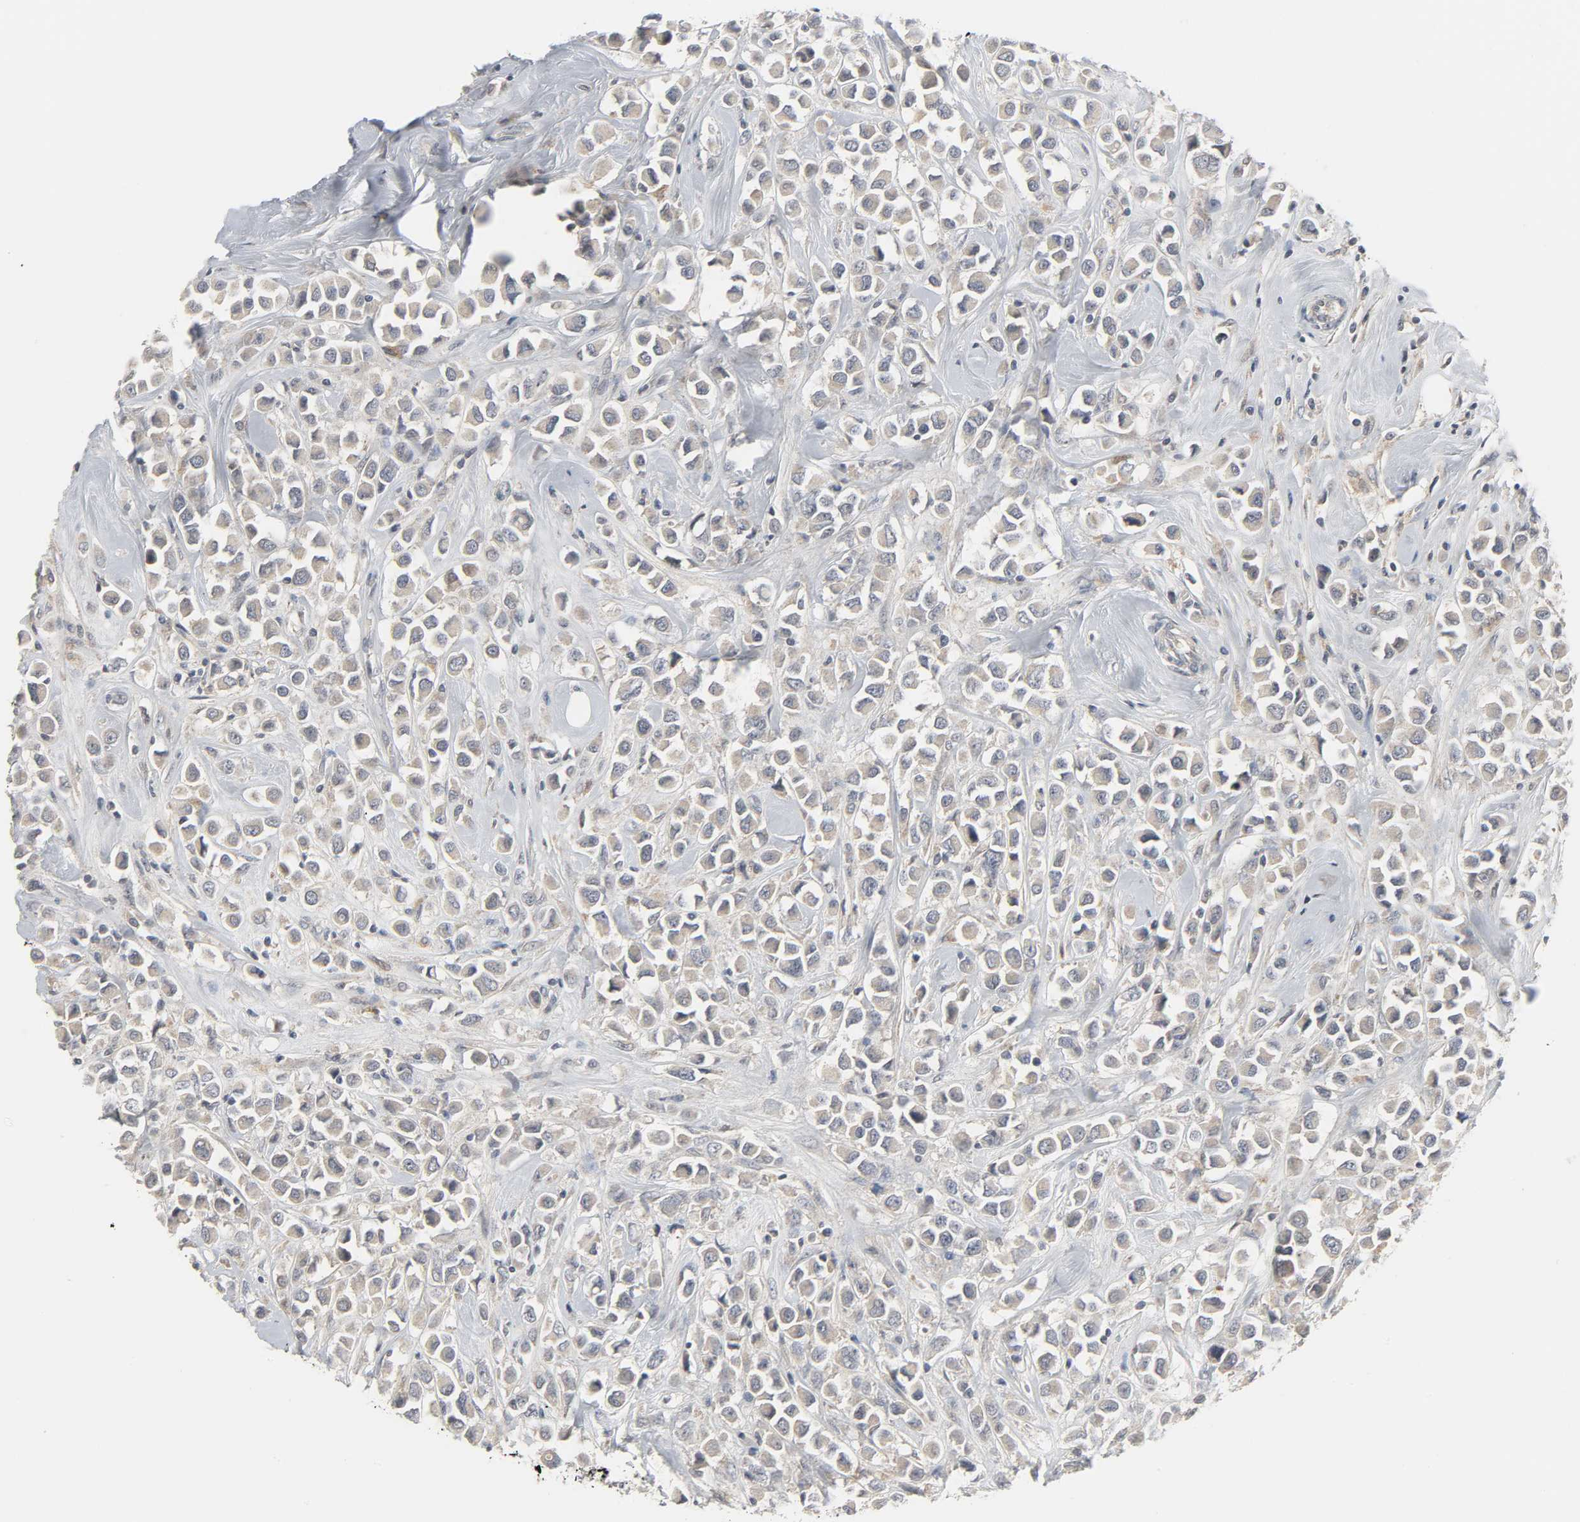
{"staining": {"intensity": "moderate", "quantity": ">75%", "location": "cytoplasmic/membranous"}, "tissue": "breast cancer", "cell_type": "Tumor cells", "image_type": "cancer", "snomed": [{"axis": "morphology", "description": "Duct carcinoma"}, {"axis": "topography", "description": "Breast"}], "caption": "Human infiltrating ductal carcinoma (breast) stained for a protein (brown) displays moderate cytoplasmic/membranous positive staining in about >75% of tumor cells.", "gene": "CLIP1", "patient": {"sex": "female", "age": 61}}